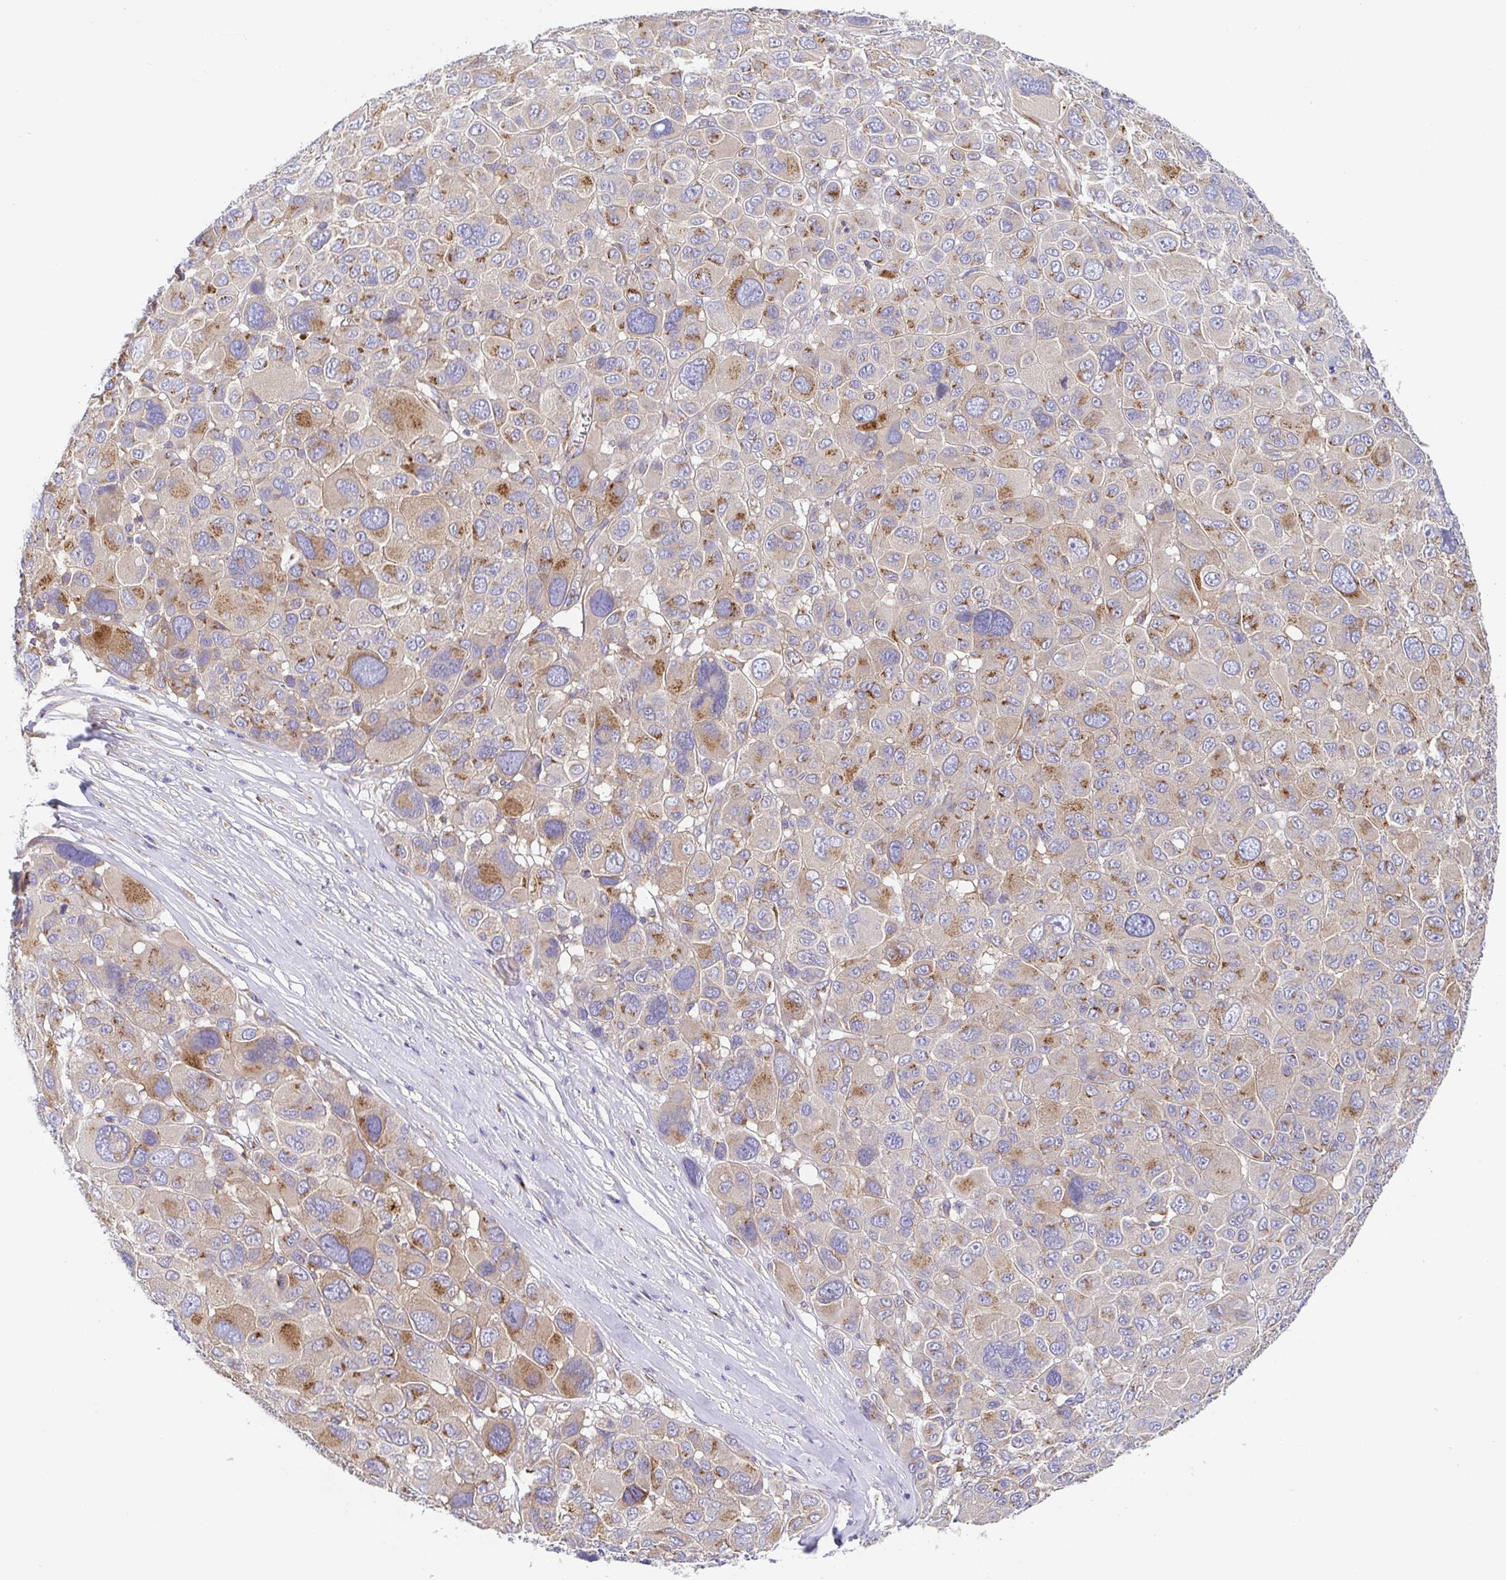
{"staining": {"intensity": "moderate", "quantity": "<25%", "location": "cytoplasmic/membranous"}, "tissue": "melanoma", "cell_type": "Tumor cells", "image_type": "cancer", "snomed": [{"axis": "morphology", "description": "Malignant melanoma, NOS"}, {"axis": "topography", "description": "Skin"}], "caption": "Melanoma was stained to show a protein in brown. There is low levels of moderate cytoplasmic/membranous staining in approximately <25% of tumor cells.", "gene": "GOLGA1", "patient": {"sex": "female", "age": 66}}